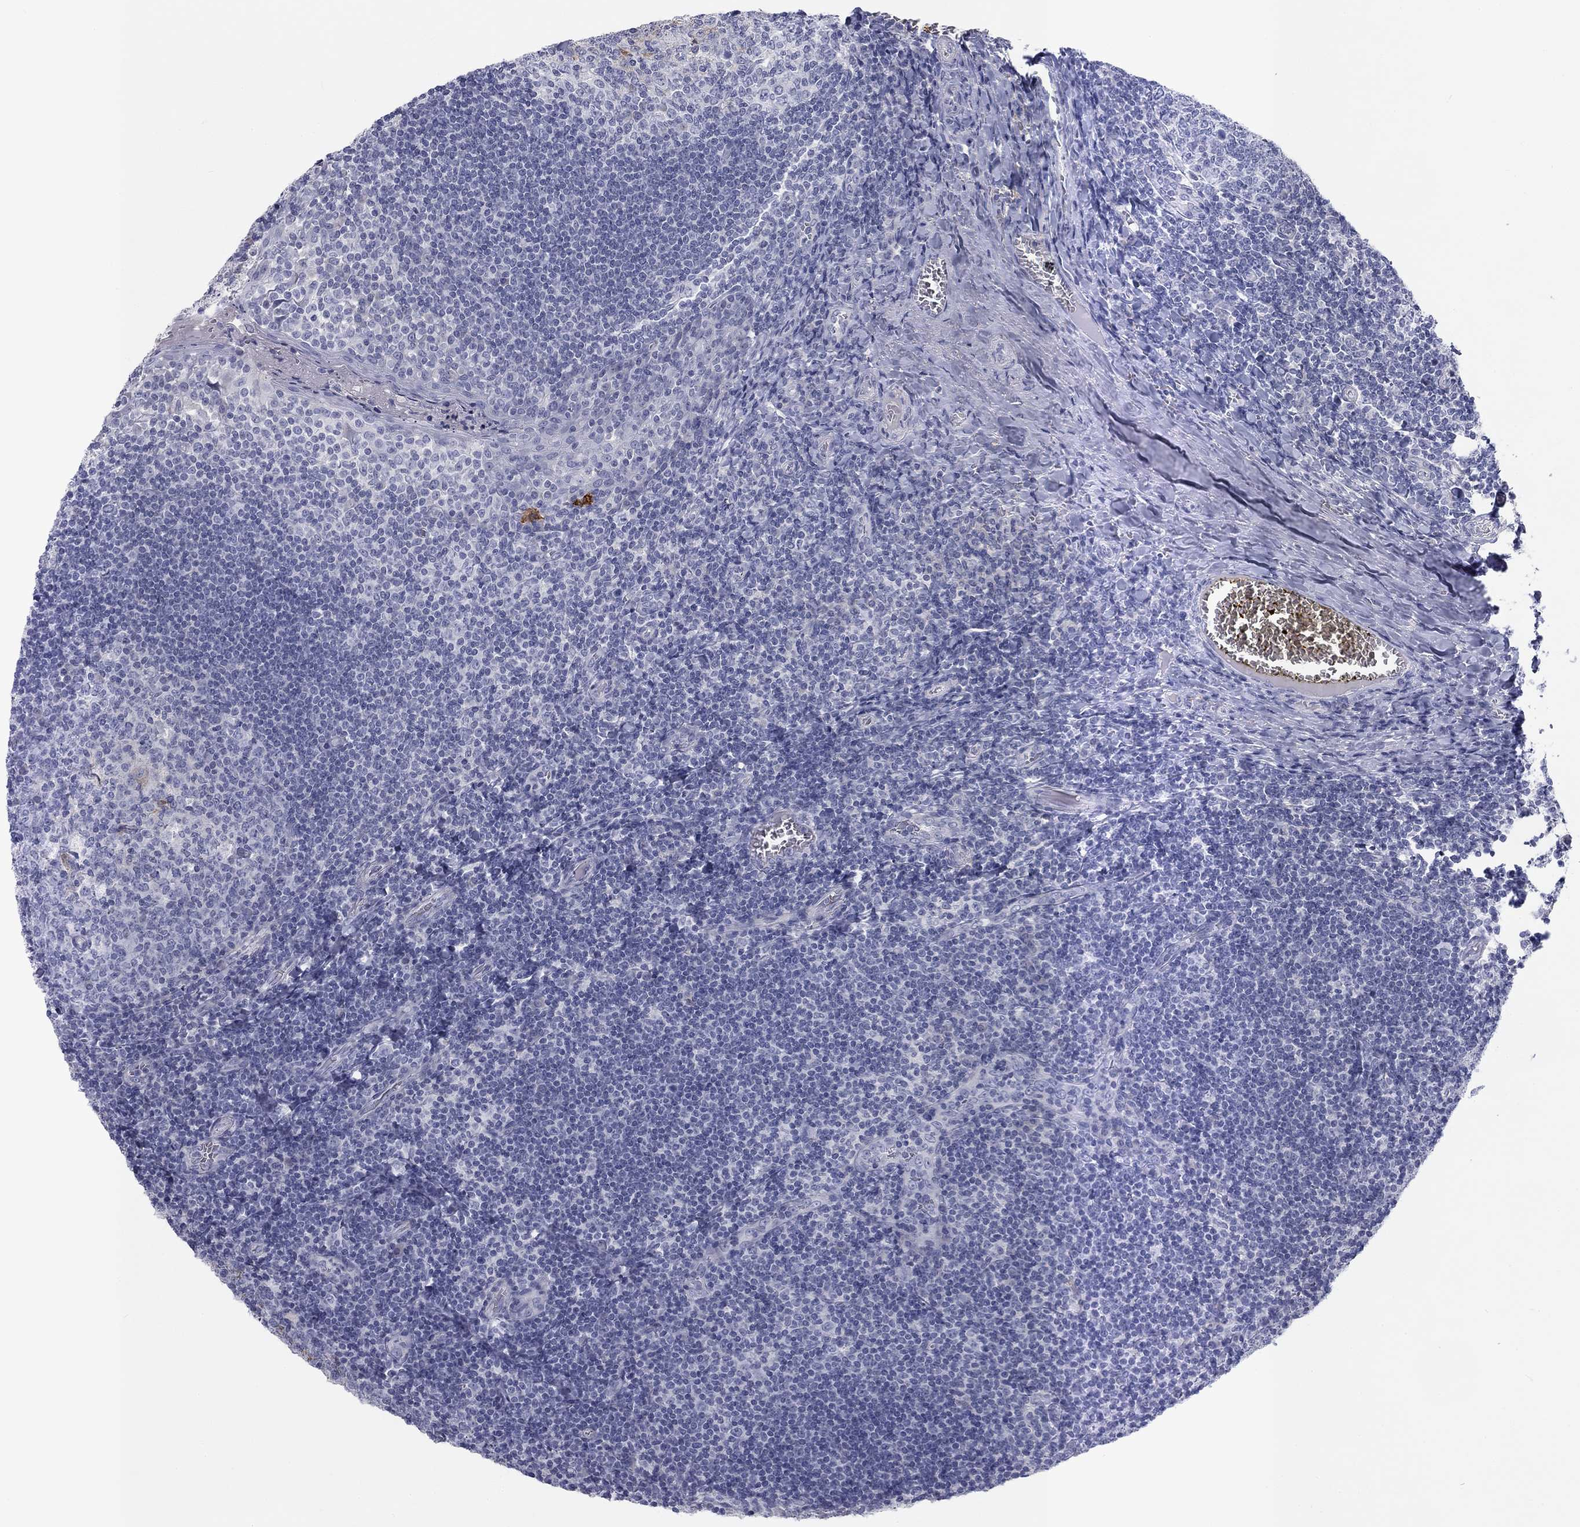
{"staining": {"intensity": "negative", "quantity": "none", "location": "none"}, "tissue": "tonsil", "cell_type": "Germinal center cells", "image_type": "normal", "snomed": [{"axis": "morphology", "description": "Normal tissue, NOS"}, {"axis": "topography", "description": "Tonsil"}], "caption": "An IHC histopathology image of unremarkable tonsil is shown. There is no staining in germinal center cells of tonsil.", "gene": "CALB1", "patient": {"sex": "female", "age": 13}}